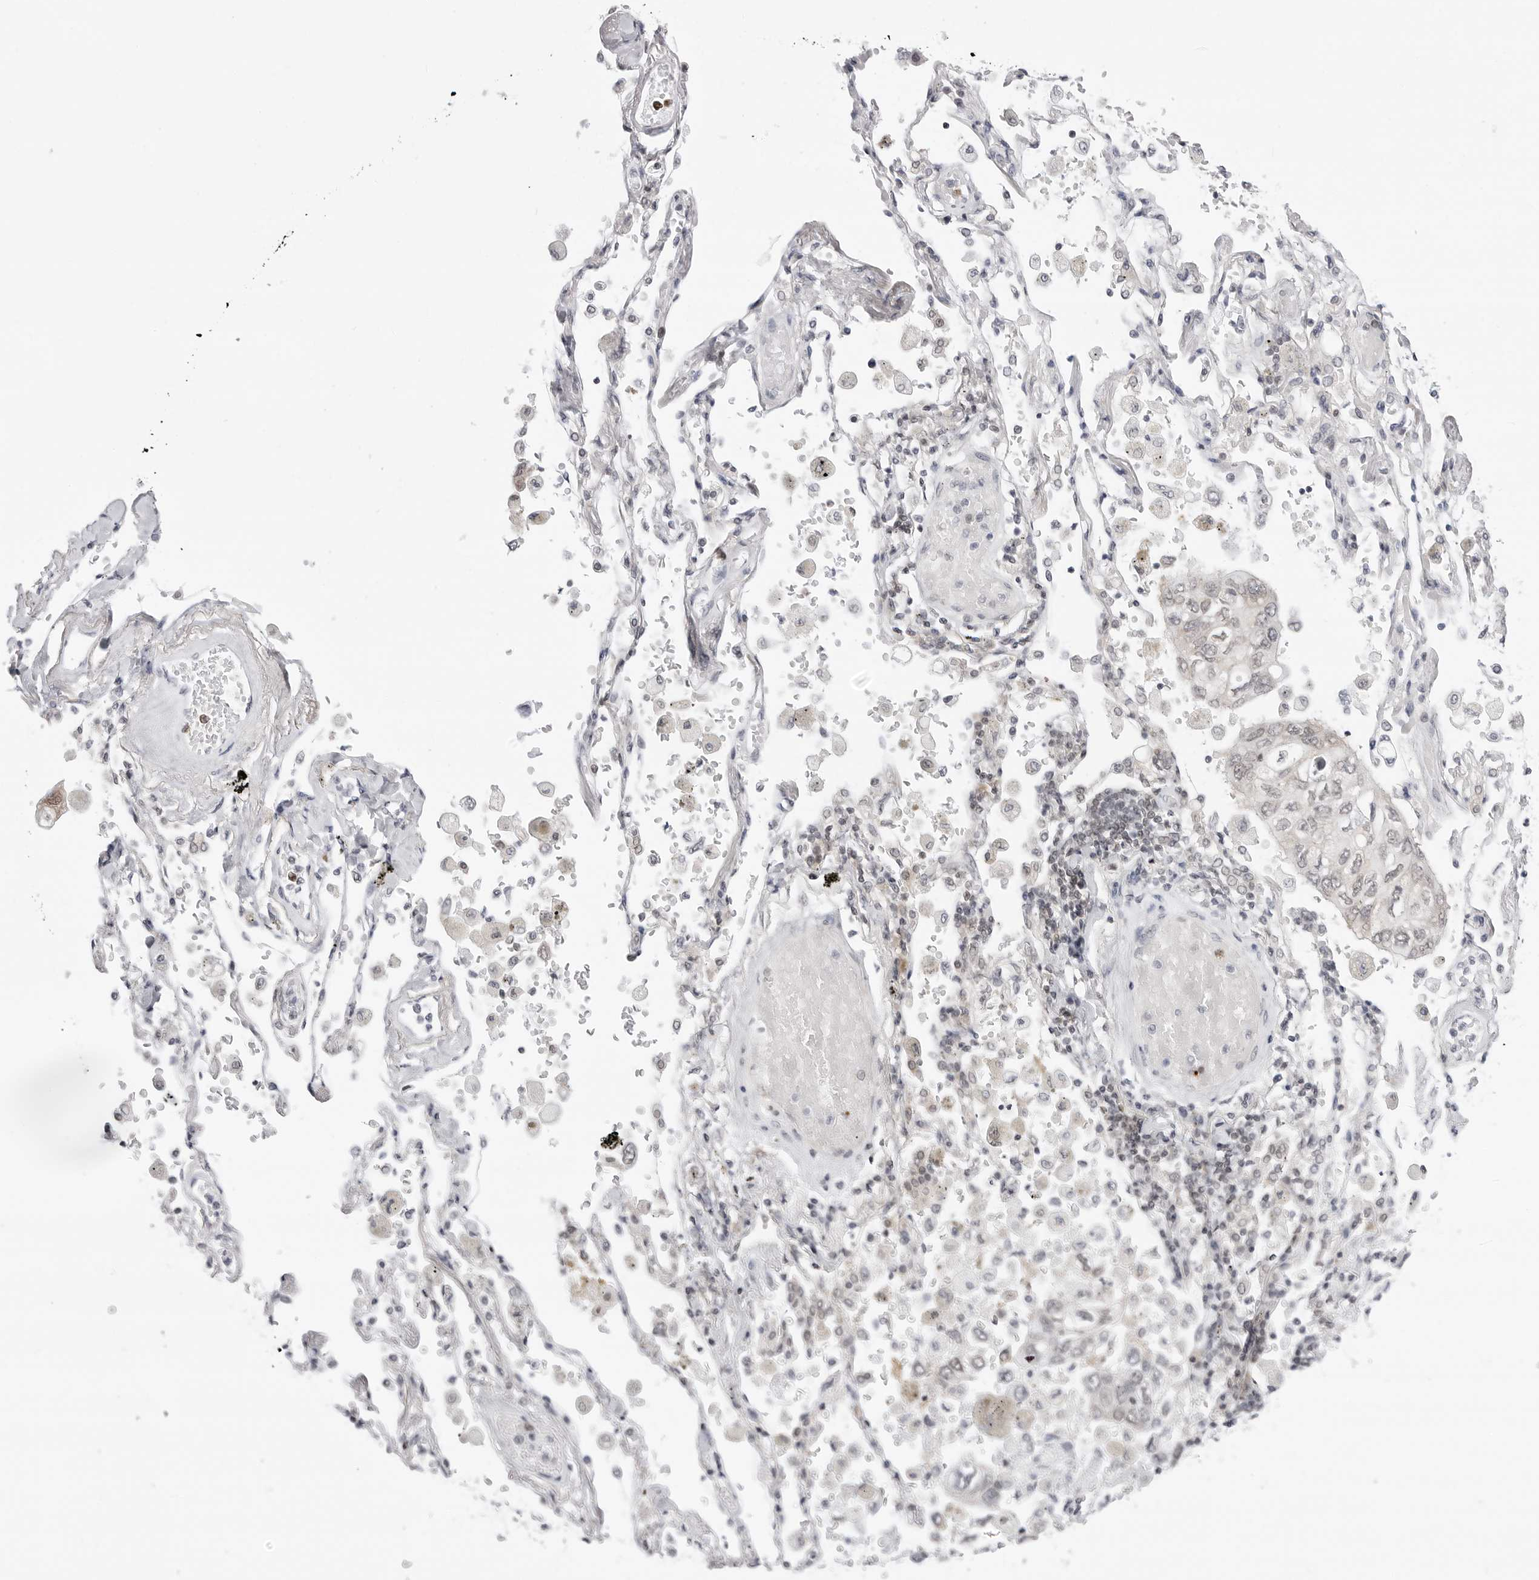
{"staining": {"intensity": "negative", "quantity": "none", "location": "none"}, "tissue": "lung cancer", "cell_type": "Tumor cells", "image_type": "cancer", "snomed": [{"axis": "morphology", "description": "Adenocarcinoma, NOS"}, {"axis": "topography", "description": "Lung"}], "caption": "There is no significant expression in tumor cells of lung cancer.", "gene": "PPP2R5C", "patient": {"sex": "male", "age": 63}}